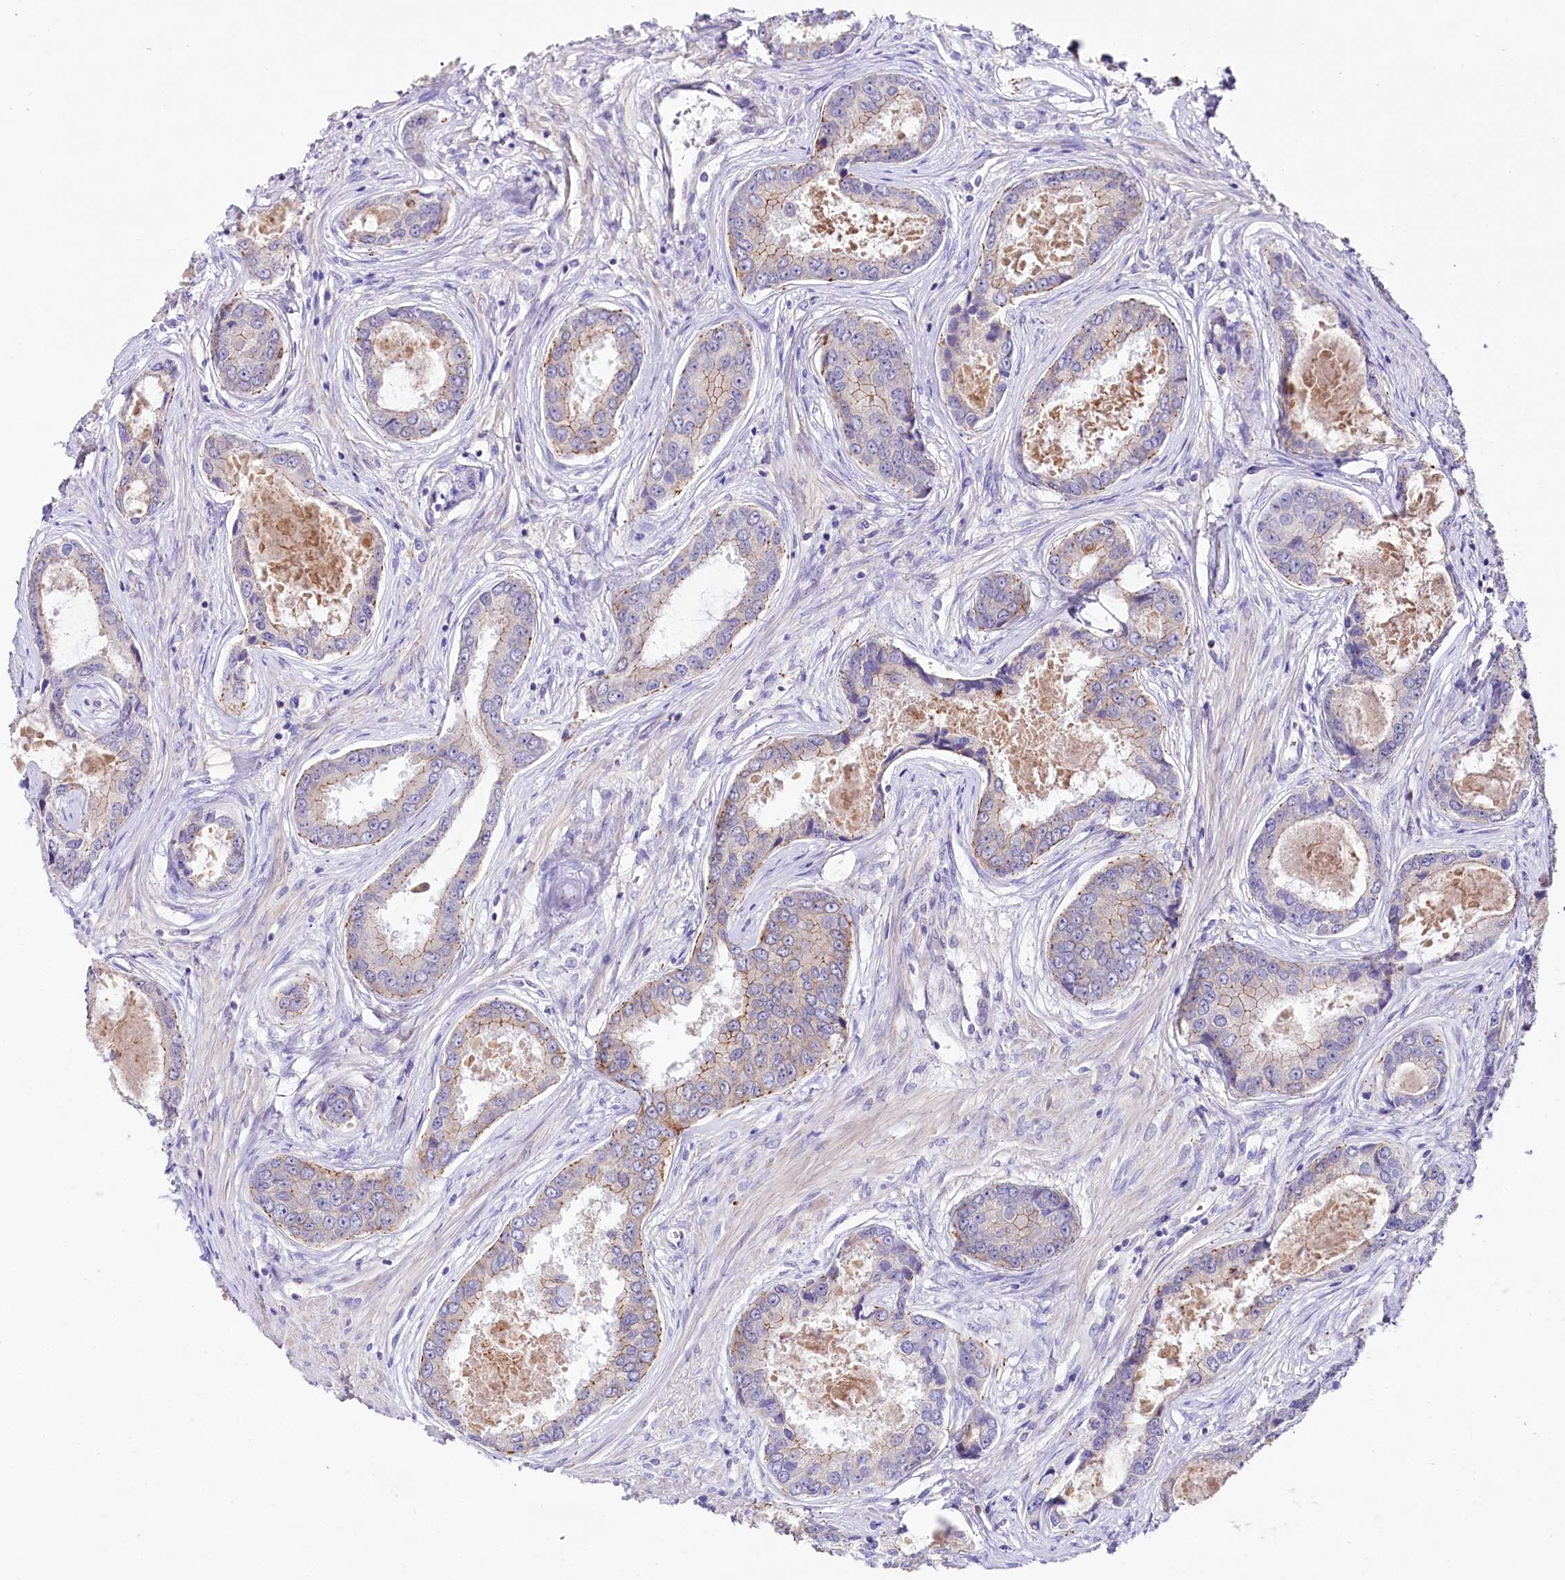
{"staining": {"intensity": "moderate", "quantity": "<25%", "location": "cytoplasmic/membranous"}, "tissue": "prostate cancer", "cell_type": "Tumor cells", "image_type": "cancer", "snomed": [{"axis": "morphology", "description": "Adenocarcinoma, Low grade"}, {"axis": "topography", "description": "Prostate"}], "caption": "This is a histology image of IHC staining of prostate cancer (low-grade adenocarcinoma), which shows moderate expression in the cytoplasmic/membranous of tumor cells.", "gene": "SACM1L", "patient": {"sex": "male", "age": 68}}